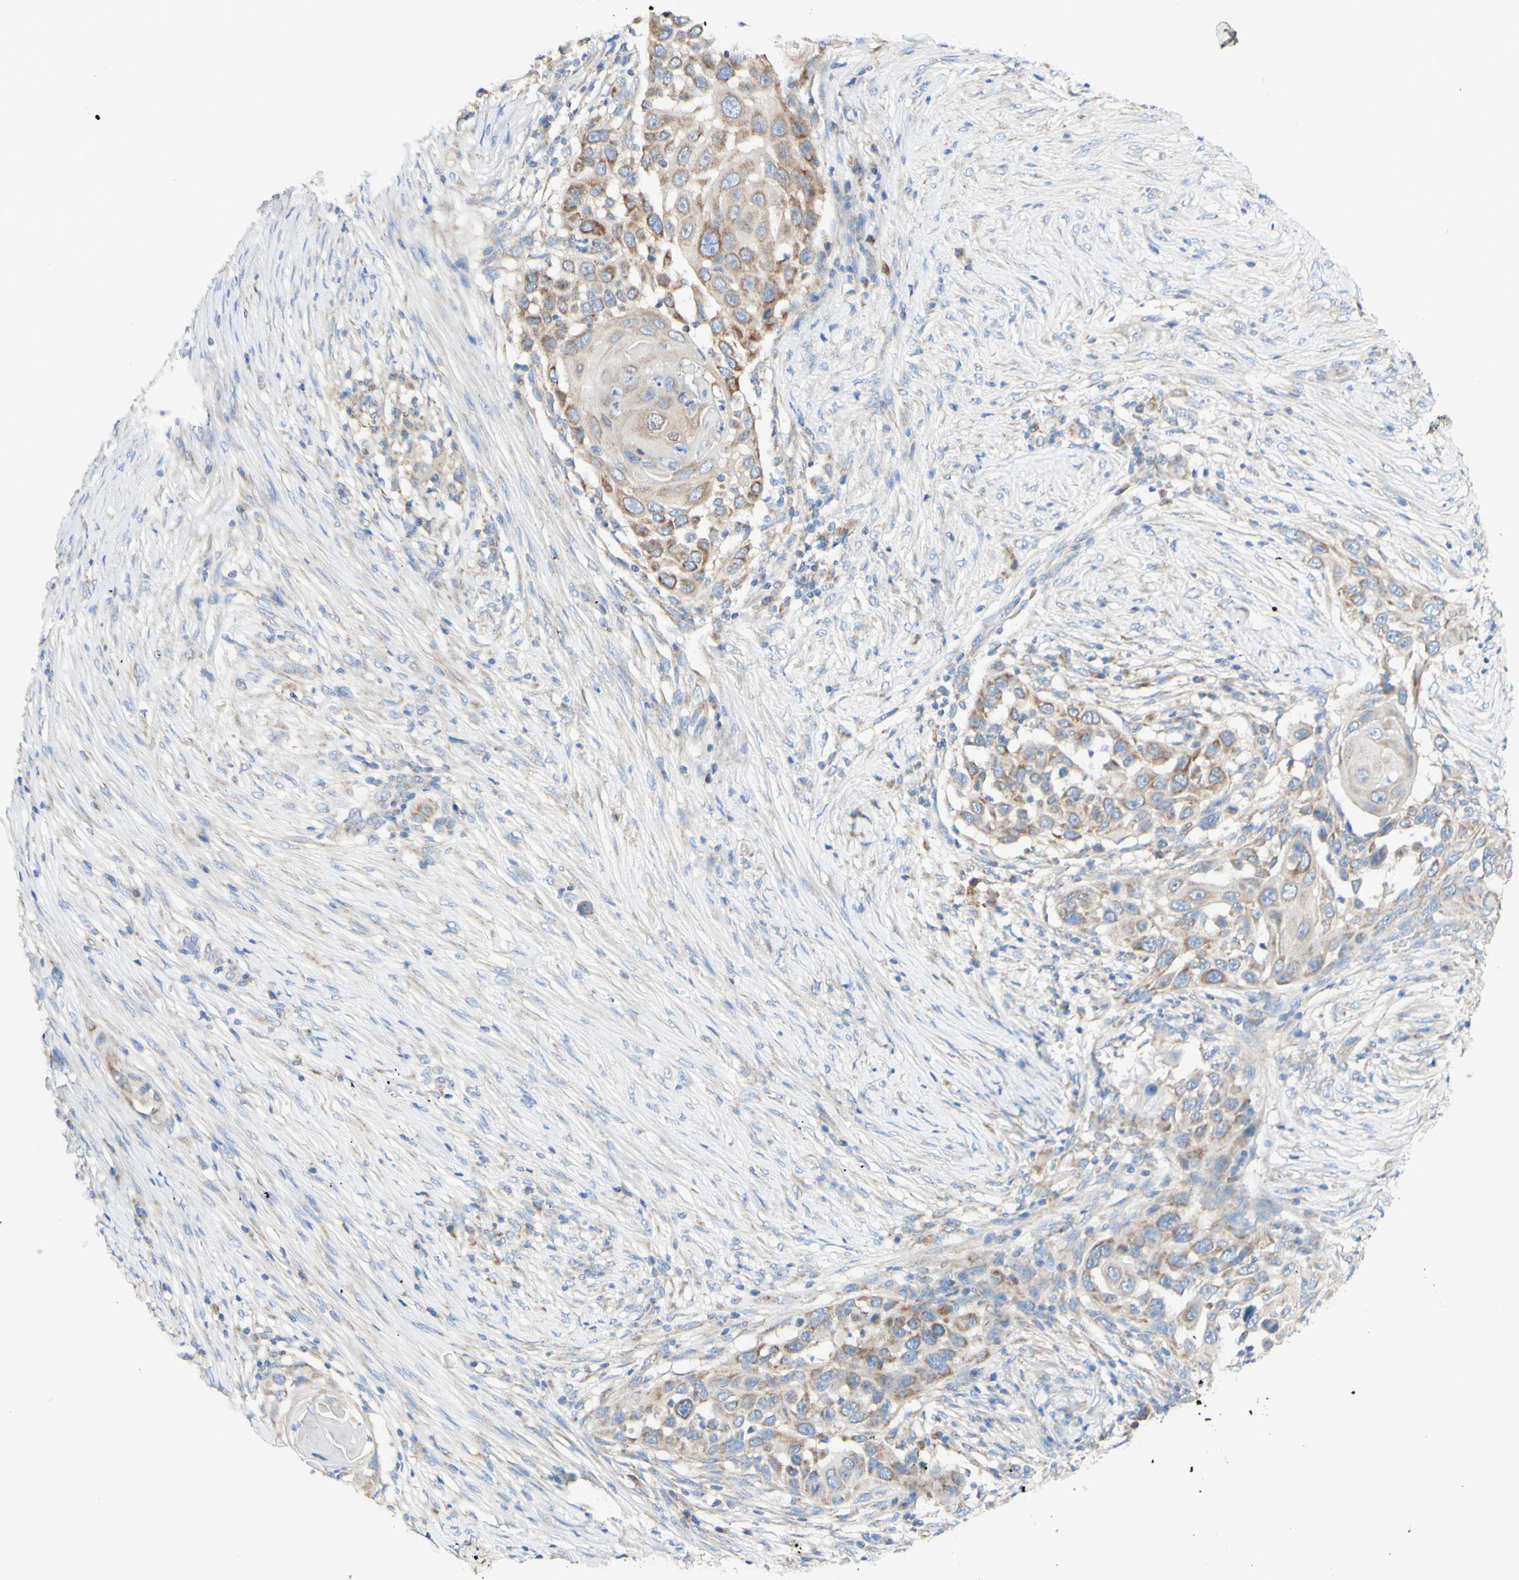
{"staining": {"intensity": "moderate", "quantity": "25%-75%", "location": "cytoplasmic/membranous"}, "tissue": "skin cancer", "cell_type": "Tumor cells", "image_type": "cancer", "snomed": [{"axis": "morphology", "description": "Squamous cell carcinoma, NOS"}, {"axis": "topography", "description": "Skin"}], "caption": "Approximately 25%-75% of tumor cells in human skin cancer exhibit moderate cytoplasmic/membranous protein positivity as visualized by brown immunohistochemical staining.", "gene": "ARMC10", "patient": {"sex": "female", "age": 44}}